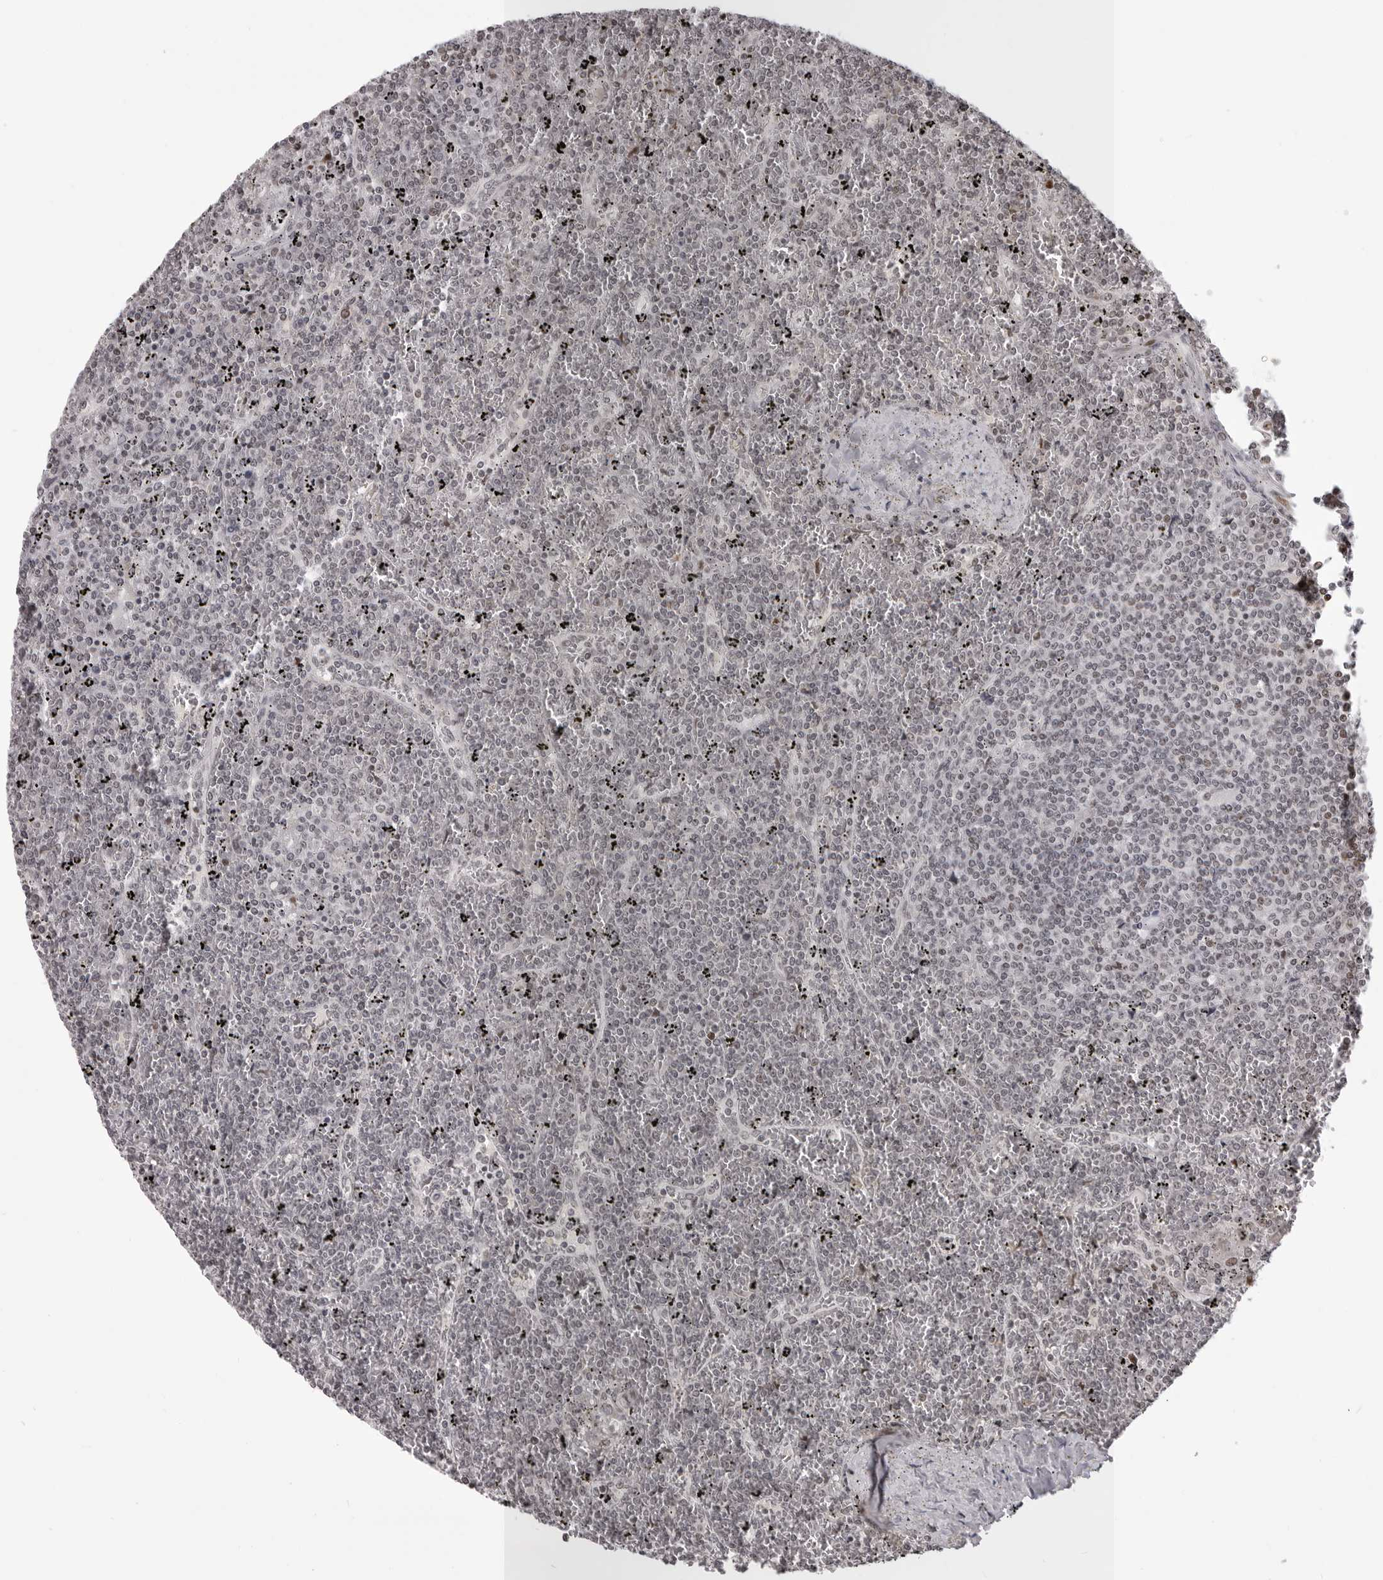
{"staining": {"intensity": "negative", "quantity": "none", "location": "none"}, "tissue": "lymphoma", "cell_type": "Tumor cells", "image_type": "cancer", "snomed": [{"axis": "morphology", "description": "Malignant lymphoma, non-Hodgkin's type, Low grade"}, {"axis": "topography", "description": "Spleen"}], "caption": "Immunohistochemical staining of human malignant lymphoma, non-Hodgkin's type (low-grade) exhibits no significant expression in tumor cells. (DAB immunohistochemistry with hematoxylin counter stain).", "gene": "PHF3", "patient": {"sex": "female", "age": 19}}